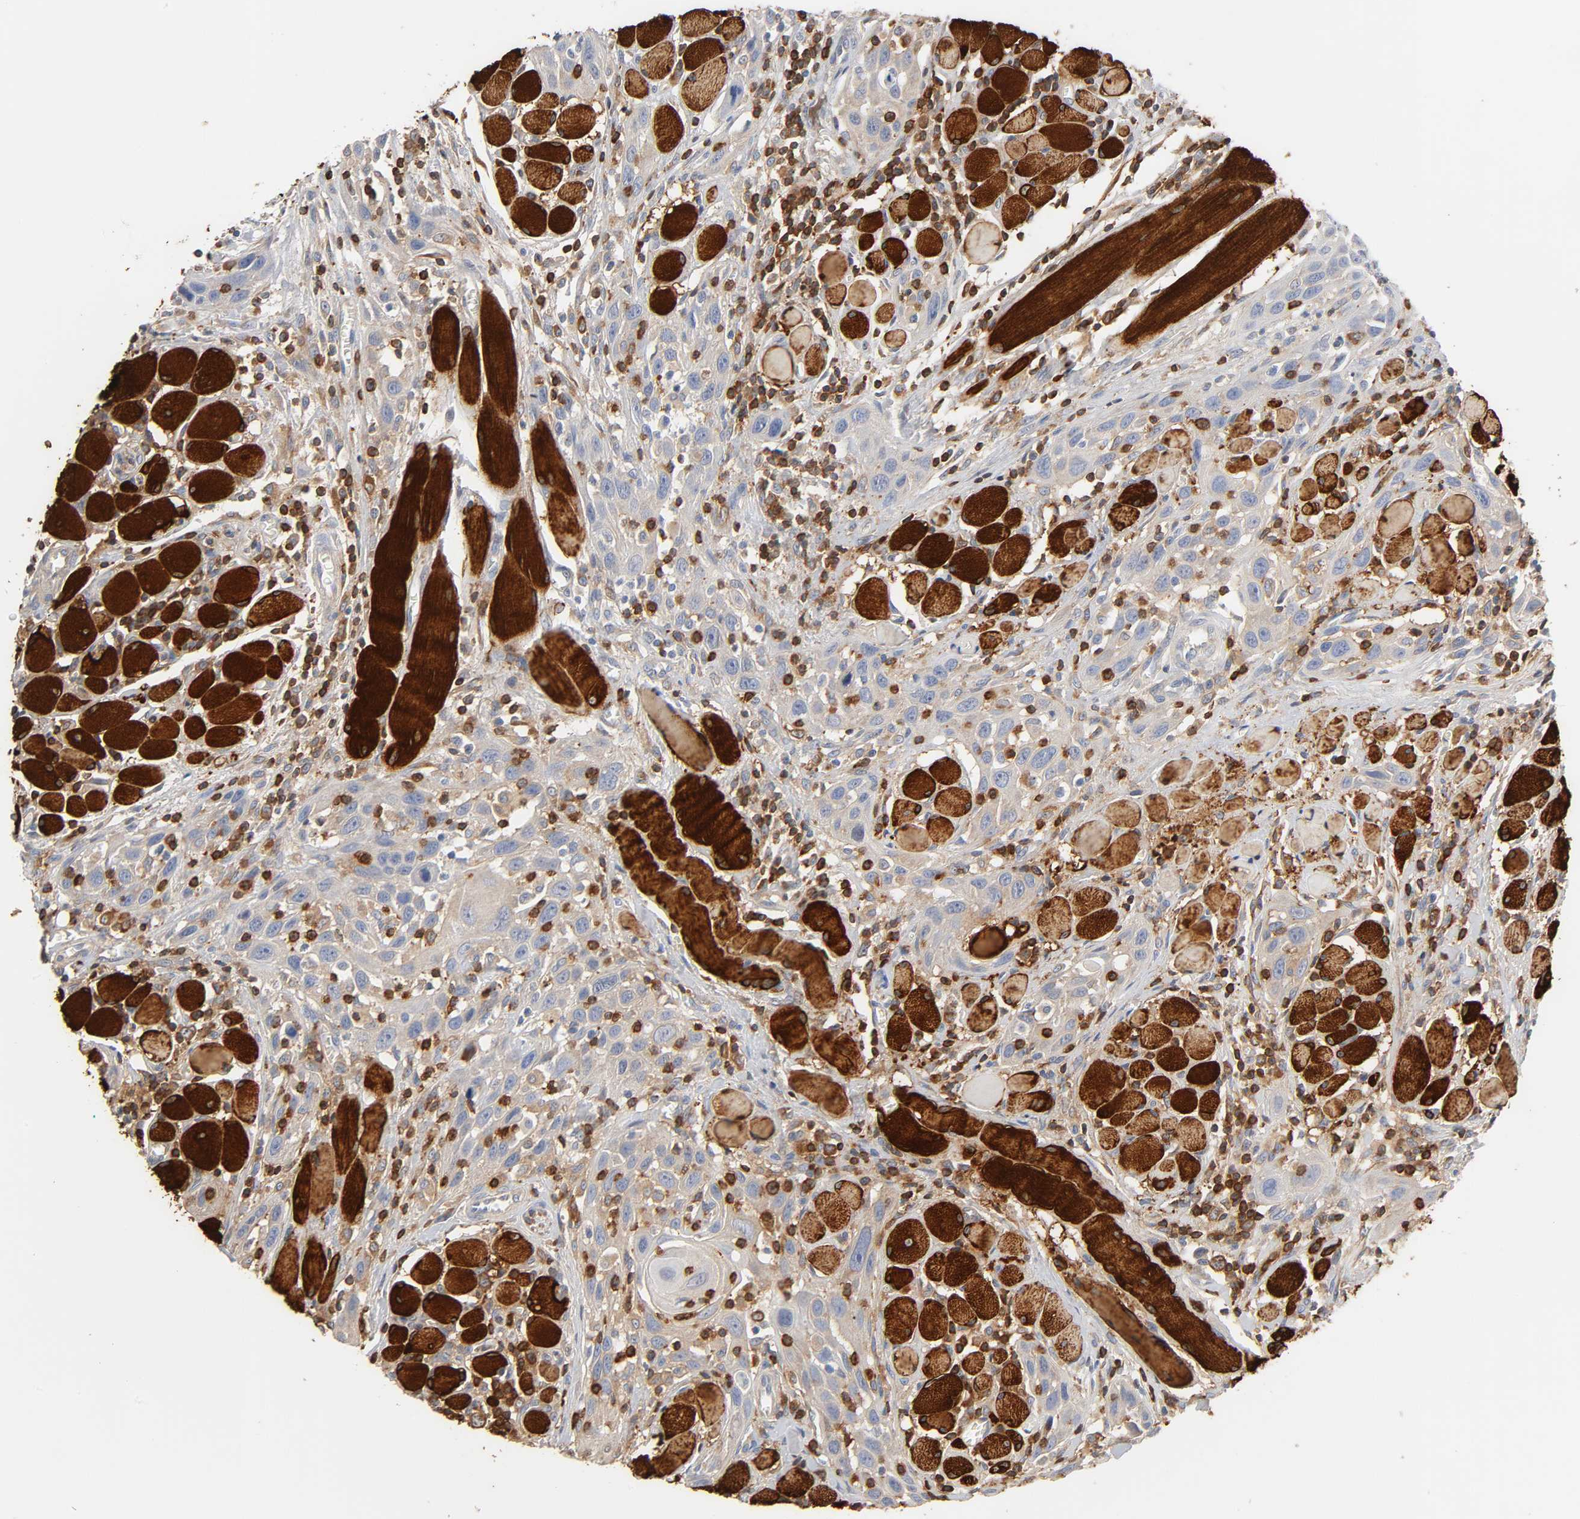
{"staining": {"intensity": "moderate", "quantity": ">75%", "location": "cytoplasmic/membranous"}, "tissue": "head and neck cancer", "cell_type": "Tumor cells", "image_type": "cancer", "snomed": [{"axis": "morphology", "description": "Squamous cell carcinoma, NOS"}, {"axis": "topography", "description": "Oral tissue"}, {"axis": "topography", "description": "Head-Neck"}], "caption": "Human head and neck cancer (squamous cell carcinoma) stained for a protein (brown) reveals moderate cytoplasmic/membranous positive staining in about >75% of tumor cells.", "gene": "BIN1", "patient": {"sex": "female", "age": 50}}